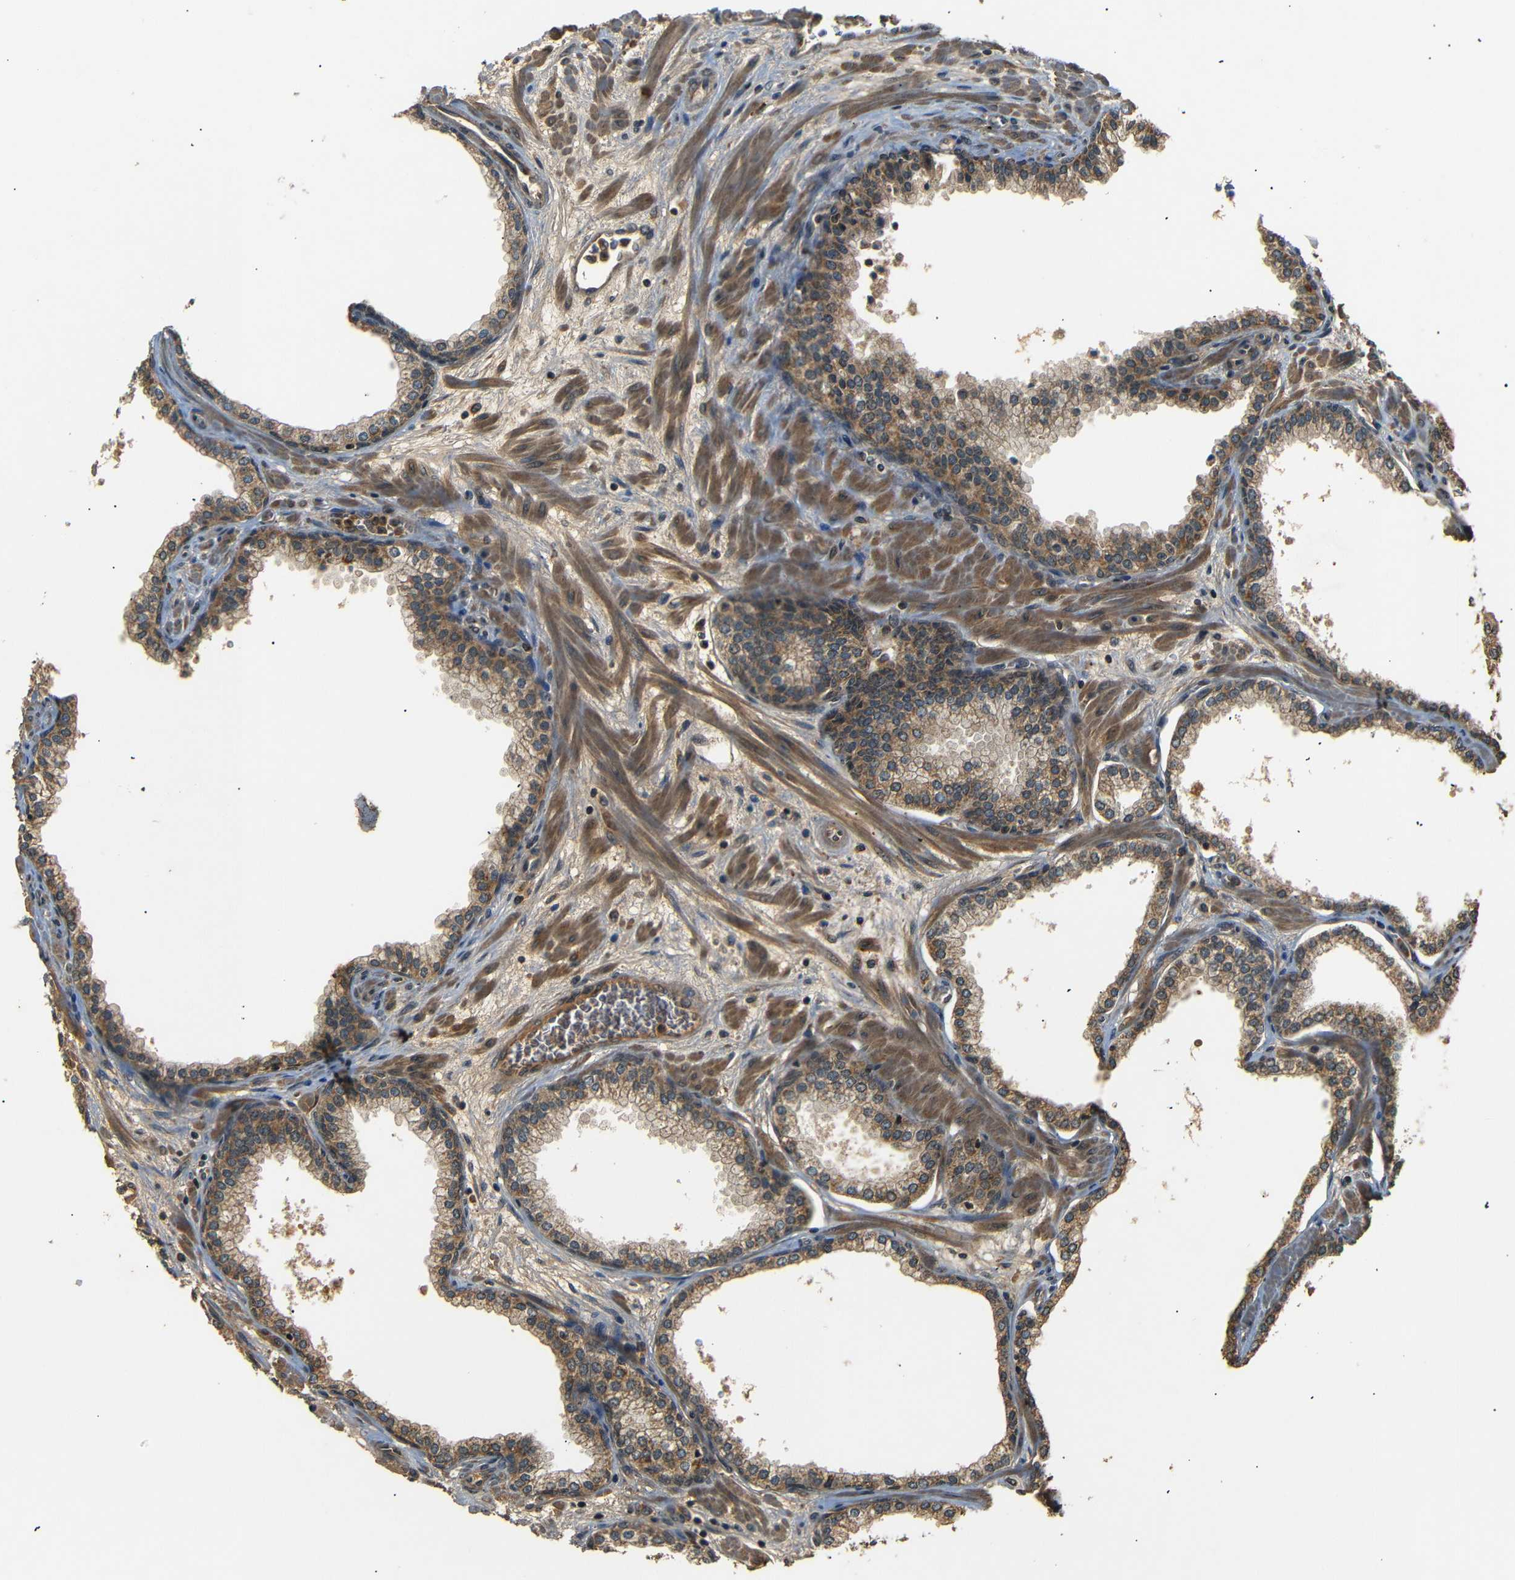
{"staining": {"intensity": "moderate", "quantity": ">75%", "location": "cytoplasmic/membranous"}, "tissue": "prostate", "cell_type": "Glandular cells", "image_type": "normal", "snomed": [{"axis": "morphology", "description": "Normal tissue, NOS"}, {"axis": "morphology", "description": "Urothelial carcinoma, Low grade"}, {"axis": "topography", "description": "Urinary bladder"}, {"axis": "topography", "description": "Prostate"}], "caption": "Human prostate stained with a protein marker demonstrates moderate staining in glandular cells.", "gene": "TANK", "patient": {"sex": "male", "age": 60}}